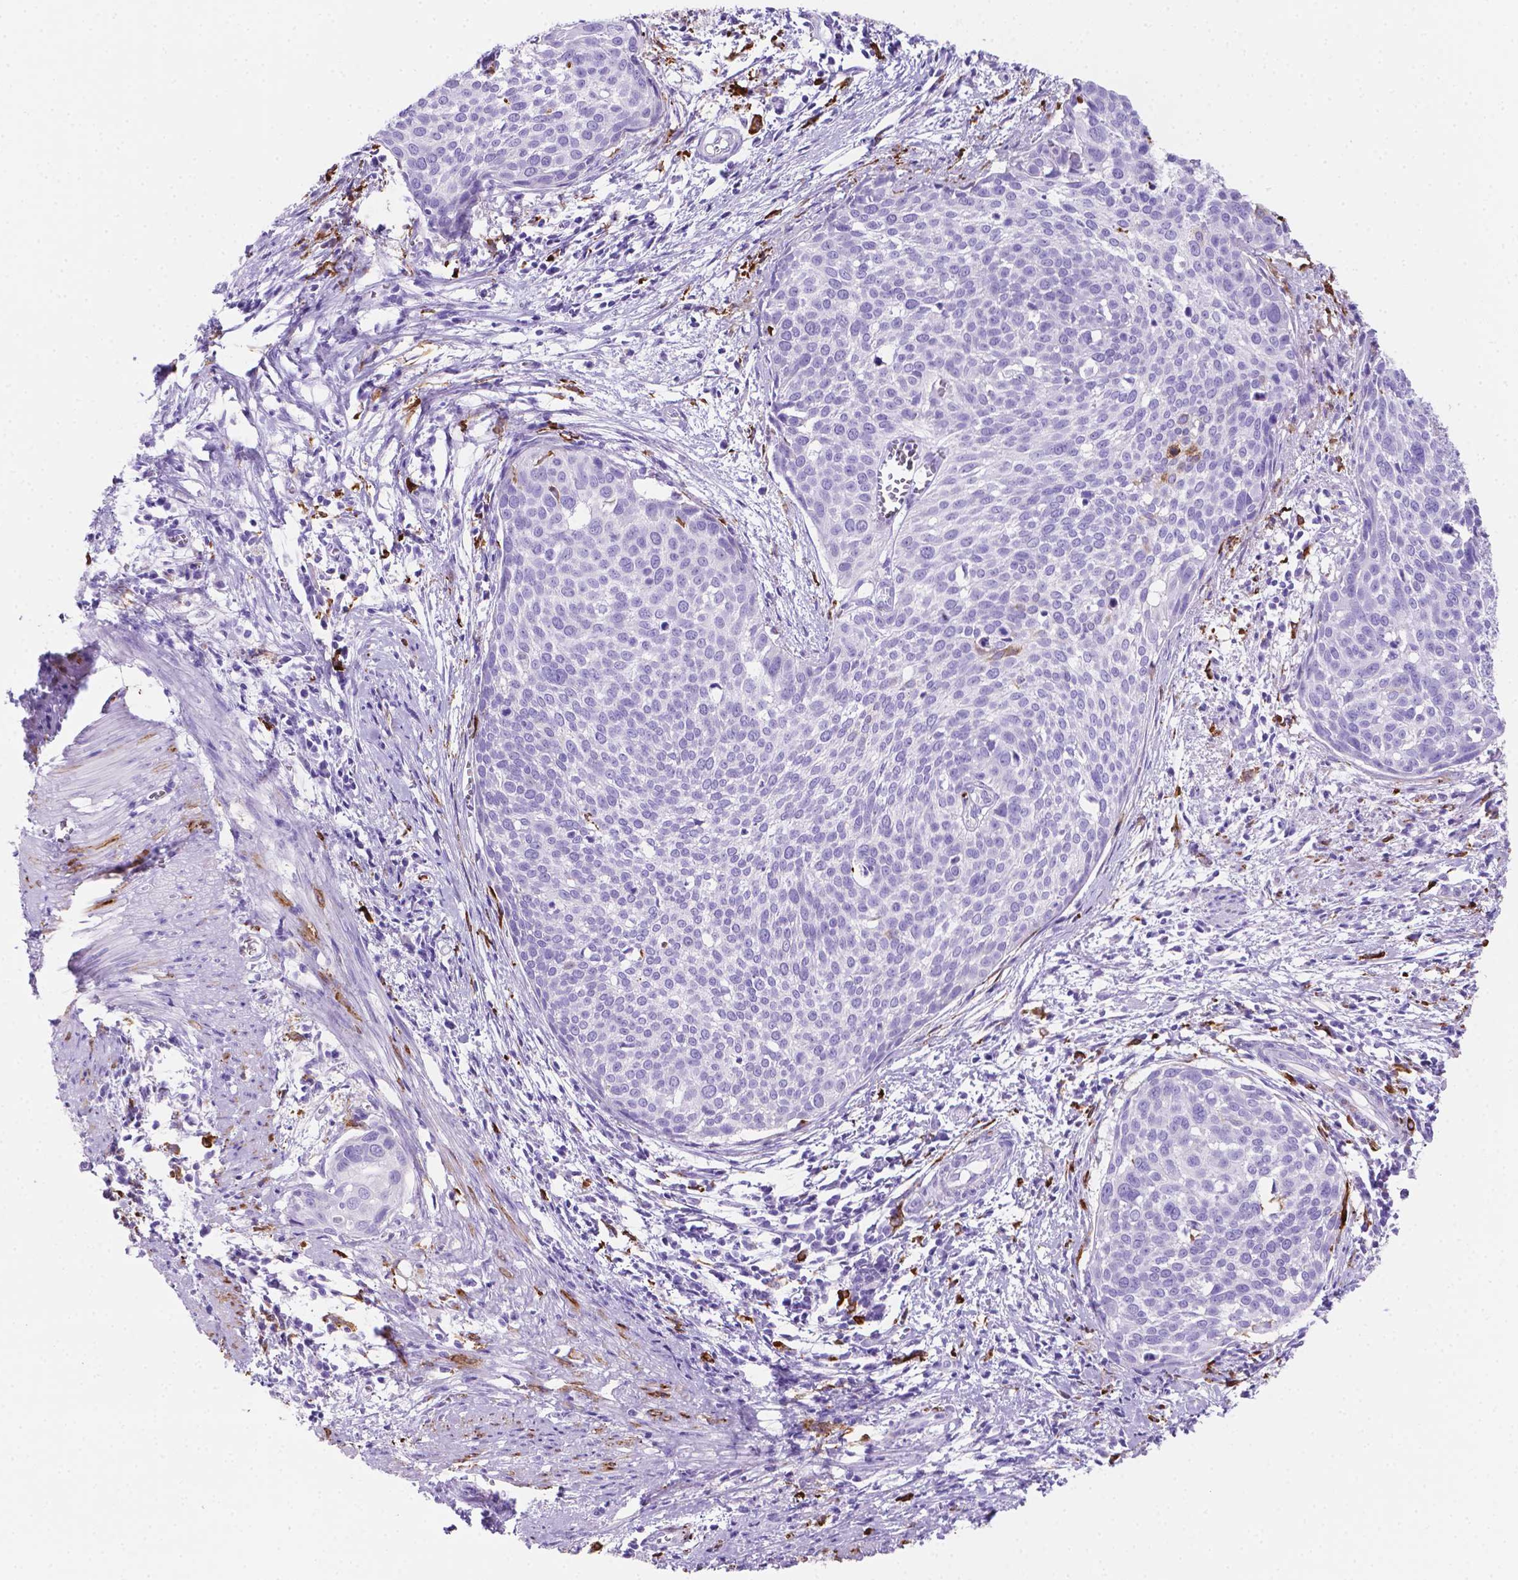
{"staining": {"intensity": "negative", "quantity": "none", "location": "none"}, "tissue": "cervical cancer", "cell_type": "Tumor cells", "image_type": "cancer", "snomed": [{"axis": "morphology", "description": "Squamous cell carcinoma, NOS"}, {"axis": "topography", "description": "Cervix"}], "caption": "Cervical squamous cell carcinoma stained for a protein using immunohistochemistry (IHC) shows no positivity tumor cells.", "gene": "MACF1", "patient": {"sex": "female", "age": 39}}